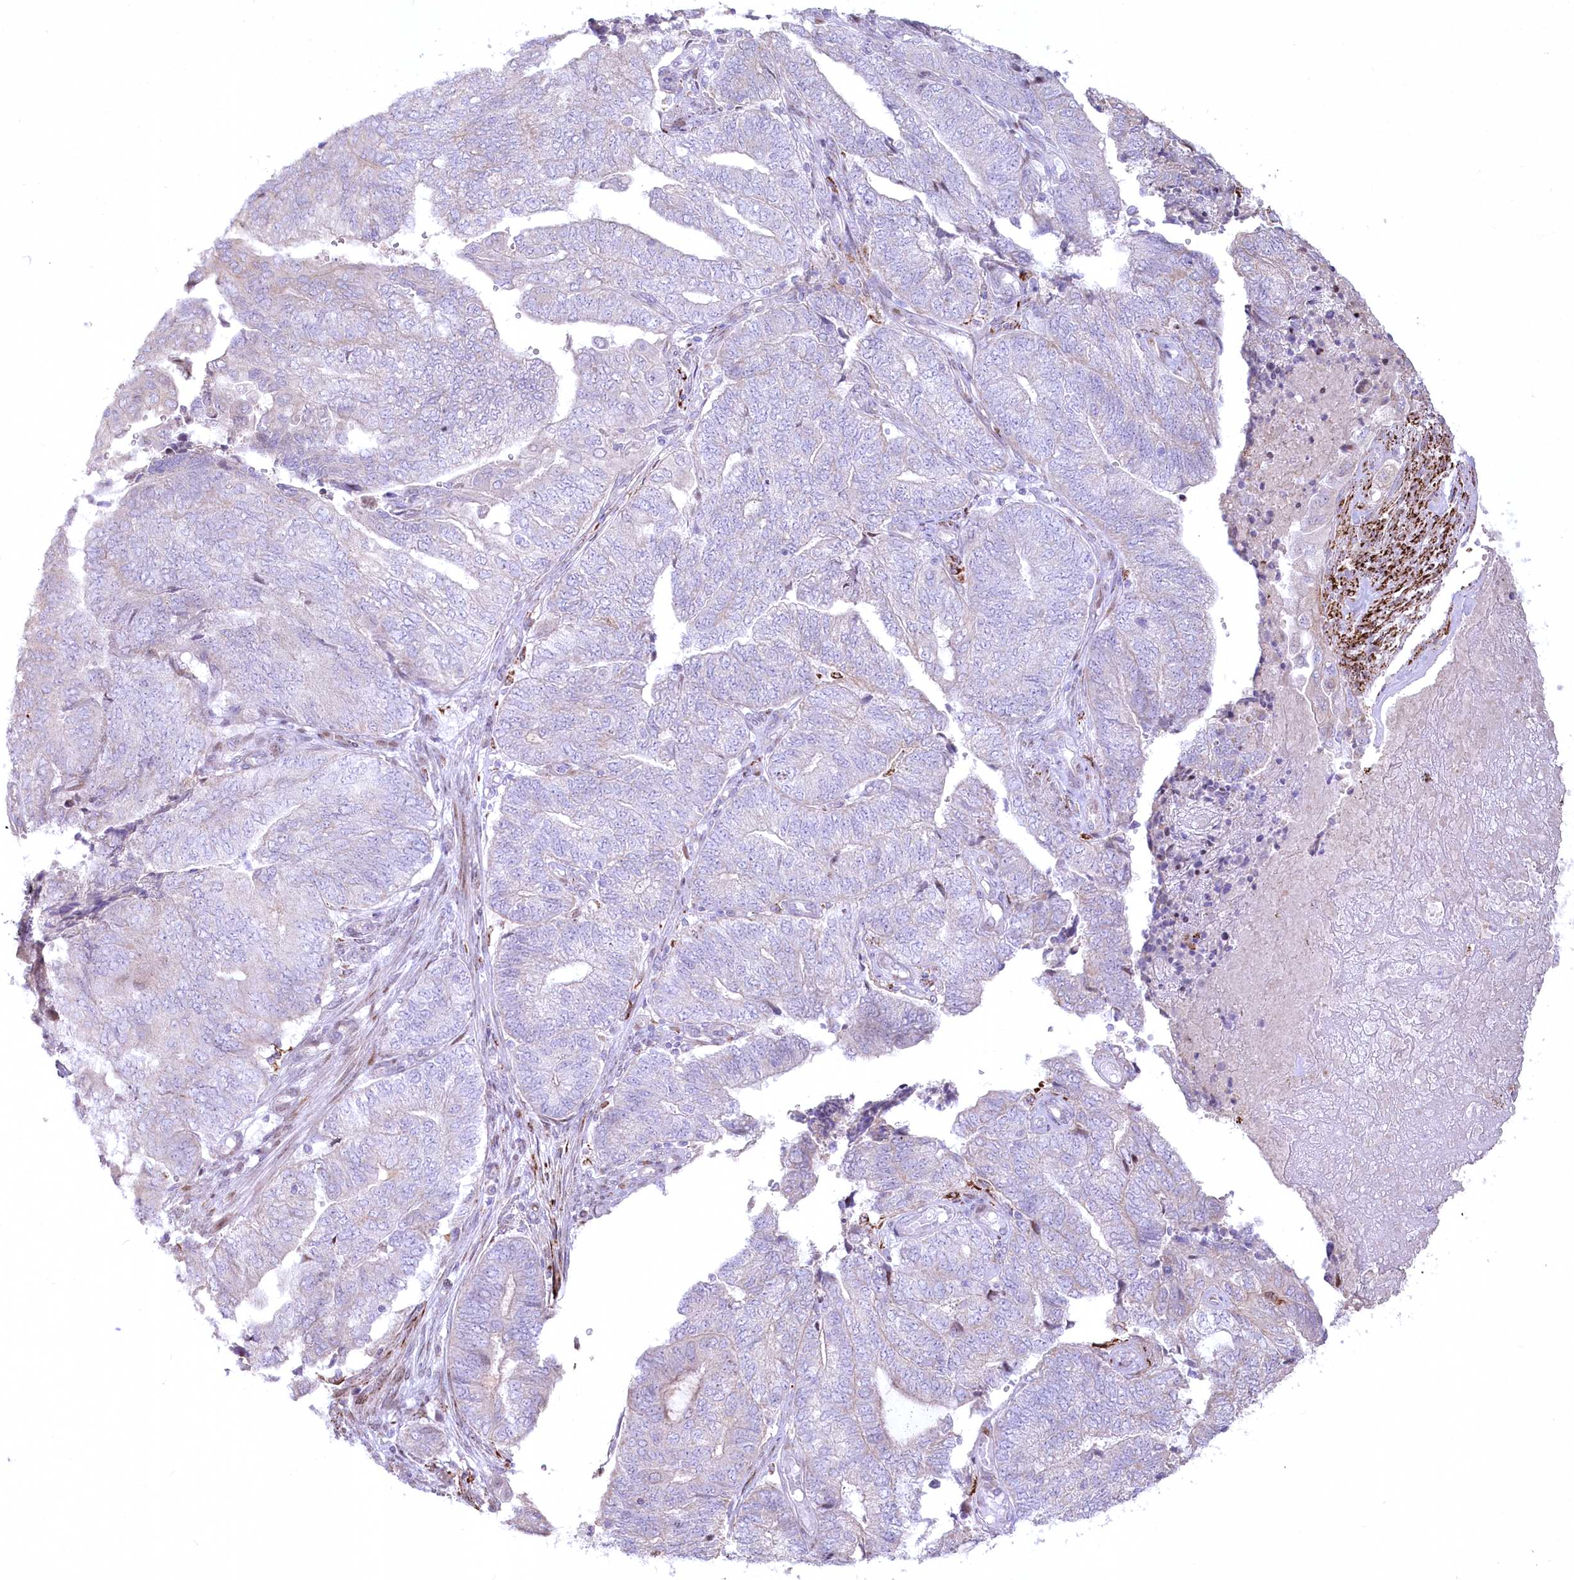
{"staining": {"intensity": "negative", "quantity": "none", "location": "none"}, "tissue": "endometrial cancer", "cell_type": "Tumor cells", "image_type": "cancer", "snomed": [{"axis": "morphology", "description": "Adenocarcinoma, NOS"}, {"axis": "topography", "description": "Uterus"}, {"axis": "topography", "description": "Endometrium"}], "caption": "IHC photomicrograph of endometrial adenocarcinoma stained for a protein (brown), which shows no expression in tumor cells.", "gene": "CEP164", "patient": {"sex": "female", "age": 70}}